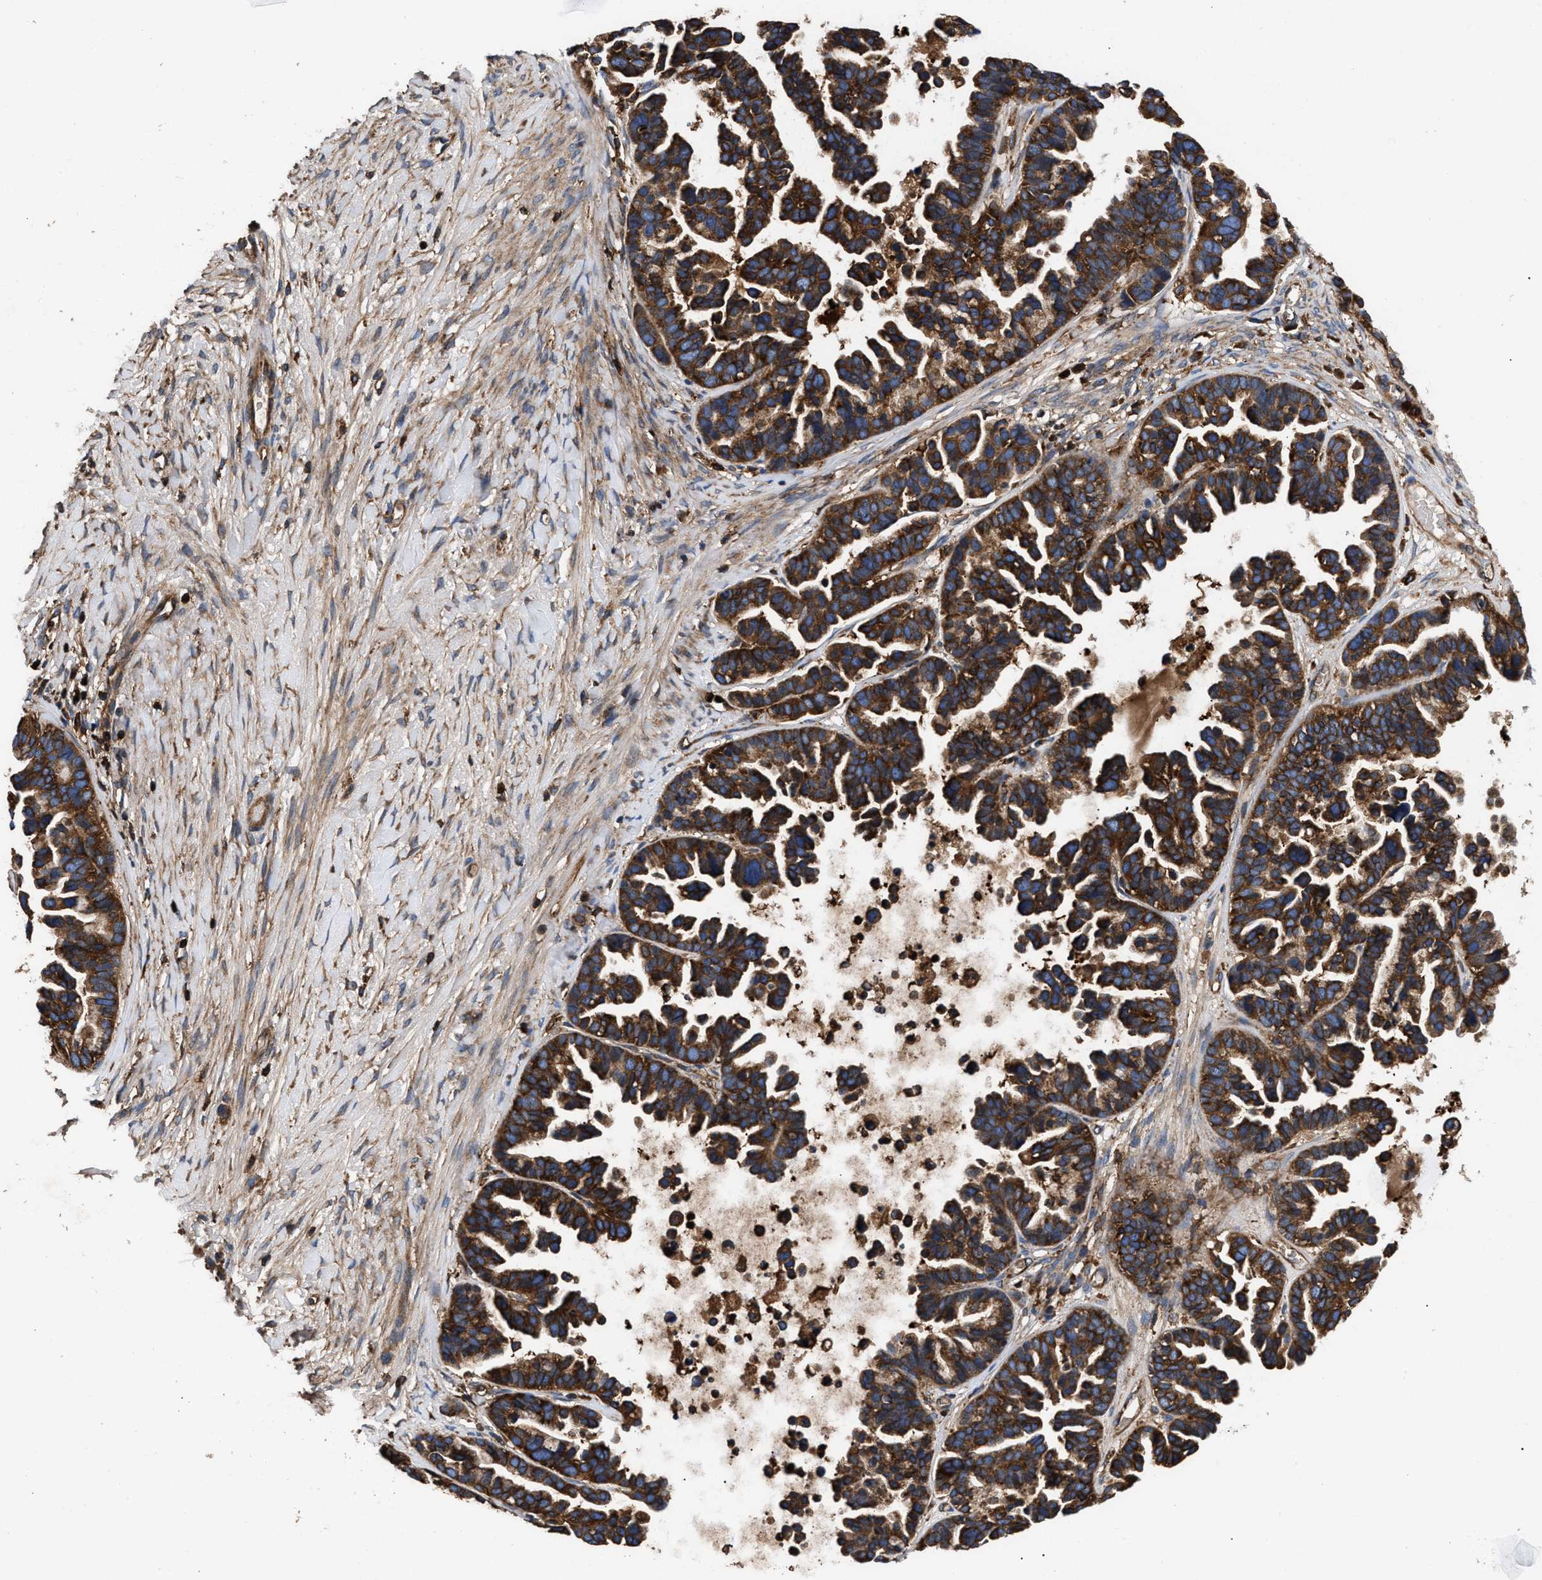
{"staining": {"intensity": "strong", "quantity": ">75%", "location": "cytoplasmic/membranous"}, "tissue": "ovarian cancer", "cell_type": "Tumor cells", "image_type": "cancer", "snomed": [{"axis": "morphology", "description": "Cystadenocarcinoma, serous, NOS"}, {"axis": "topography", "description": "Ovary"}], "caption": "Approximately >75% of tumor cells in ovarian serous cystadenocarcinoma demonstrate strong cytoplasmic/membranous protein expression as visualized by brown immunohistochemical staining.", "gene": "KYAT1", "patient": {"sex": "female", "age": 56}}